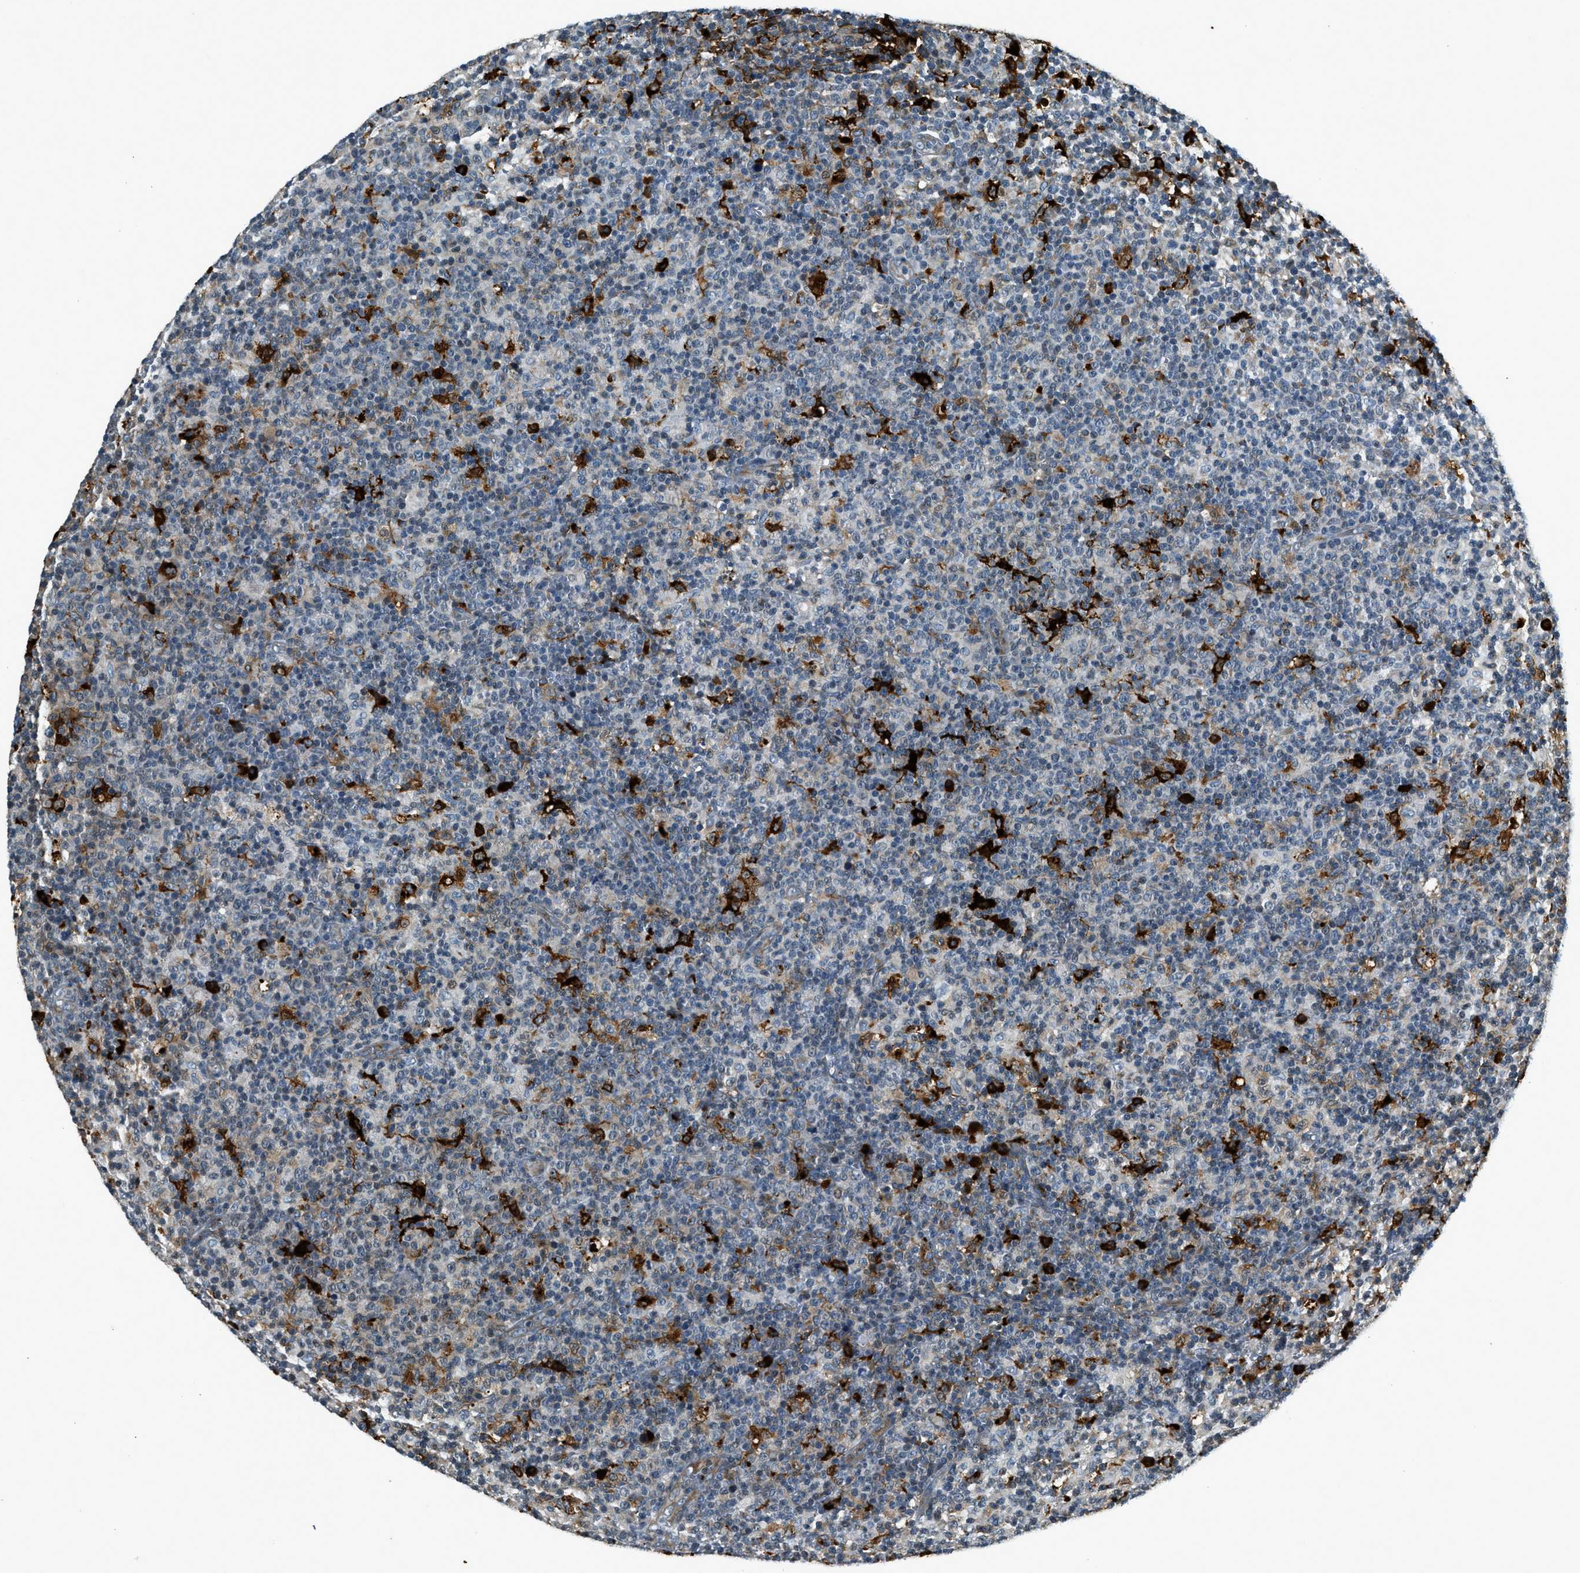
{"staining": {"intensity": "strong", "quantity": "<25%", "location": "cytoplasmic/membranous"}, "tissue": "lymph node", "cell_type": "Non-germinal center cells", "image_type": "normal", "snomed": [{"axis": "morphology", "description": "Normal tissue, NOS"}, {"axis": "morphology", "description": "Inflammation, NOS"}, {"axis": "topography", "description": "Lymph node"}], "caption": "Protein staining of normal lymph node shows strong cytoplasmic/membranous expression in approximately <25% of non-germinal center cells.", "gene": "HERC2", "patient": {"sex": "male", "age": 55}}